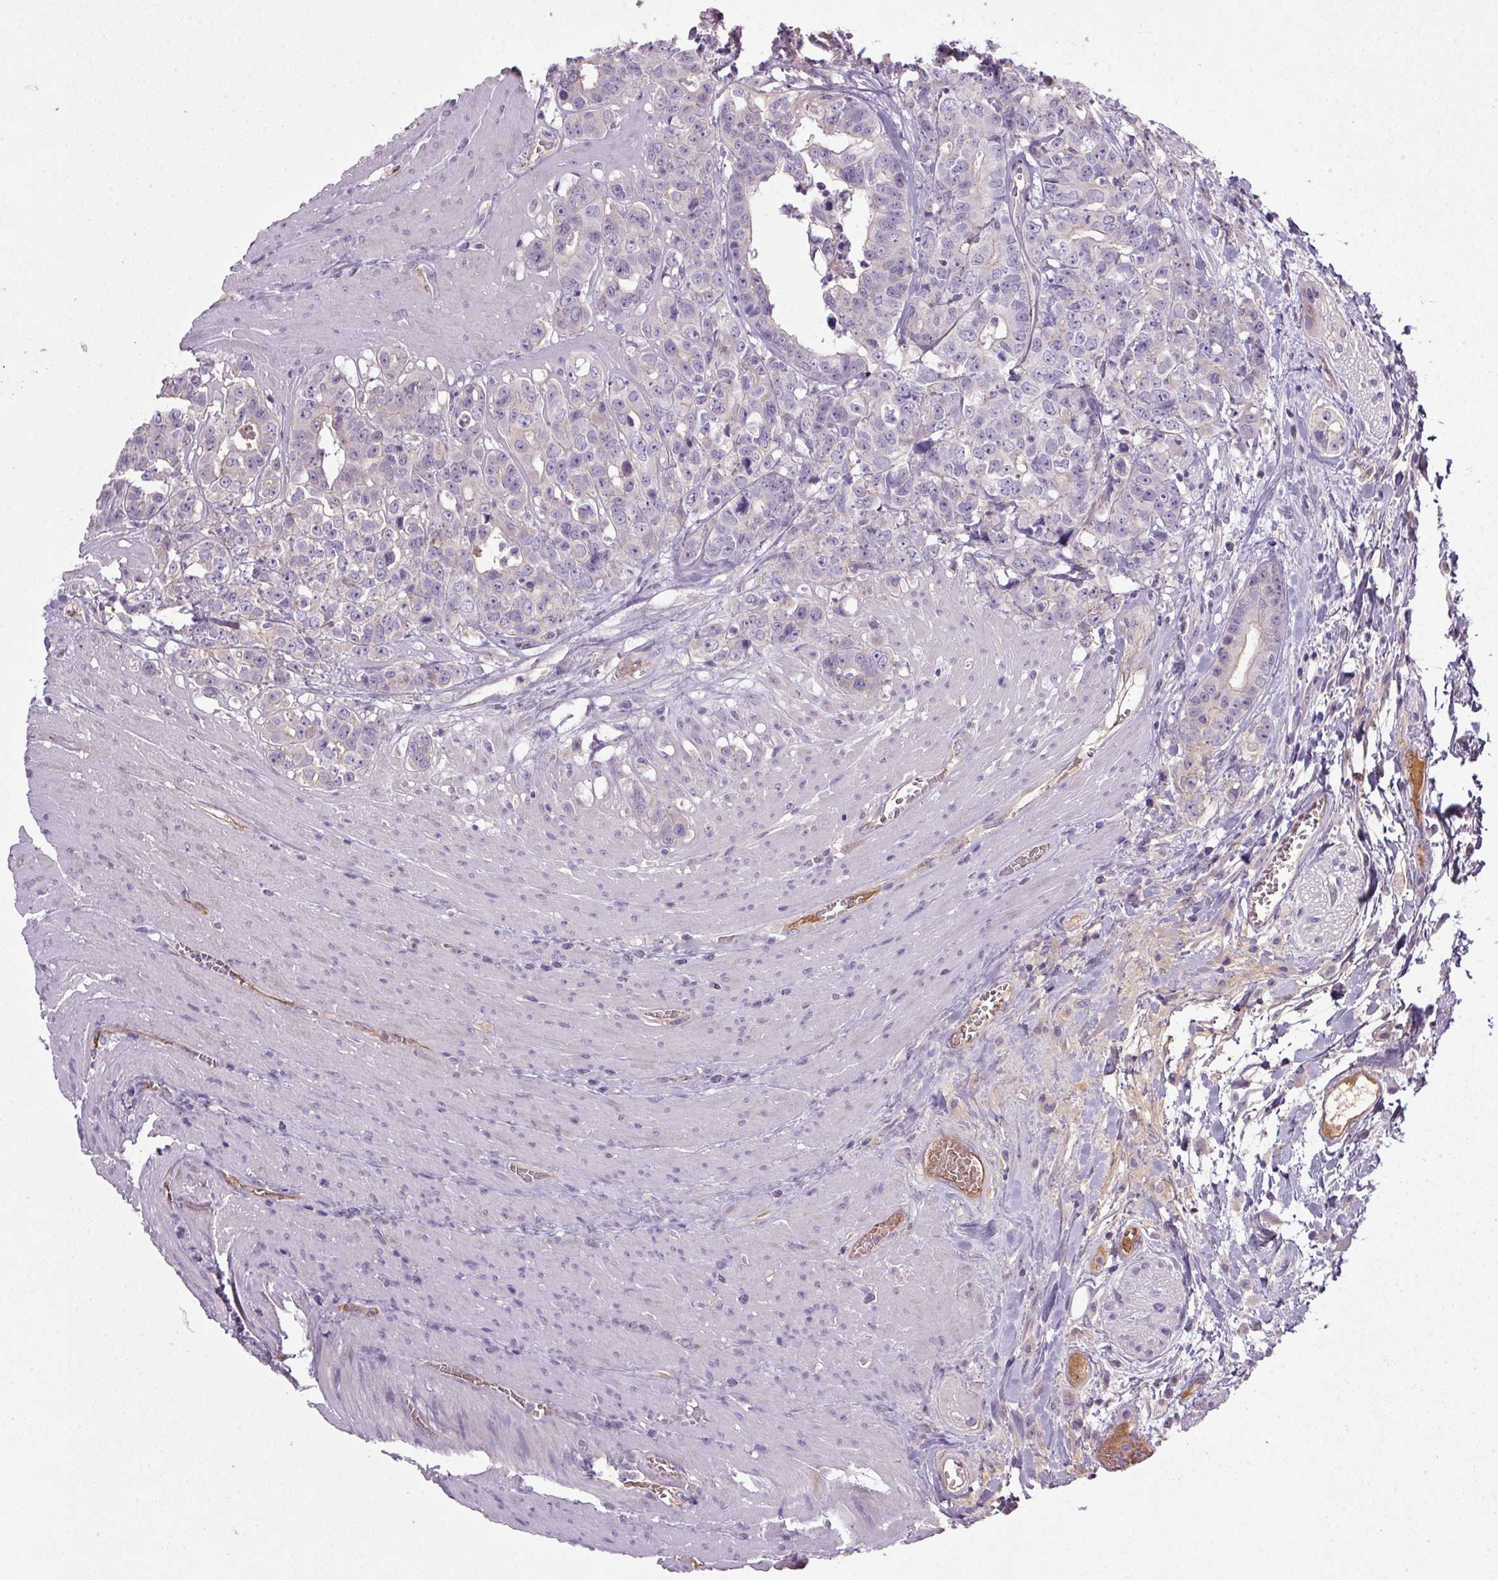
{"staining": {"intensity": "negative", "quantity": "none", "location": "none"}, "tissue": "colorectal cancer", "cell_type": "Tumor cells", "image_type": "cancer", "snomed": [{"axis": "morphology", "description": "Adenocarcinoma, NOS"}, {"axis": "topography", "description": "Rectum"}], "caption": "A micrograph of human colorectal cancer (adenocarcinoma) is negative for staining in tumor cells.", "gene": "APOC4", "patient": {"sex": "female", "age": 62}}